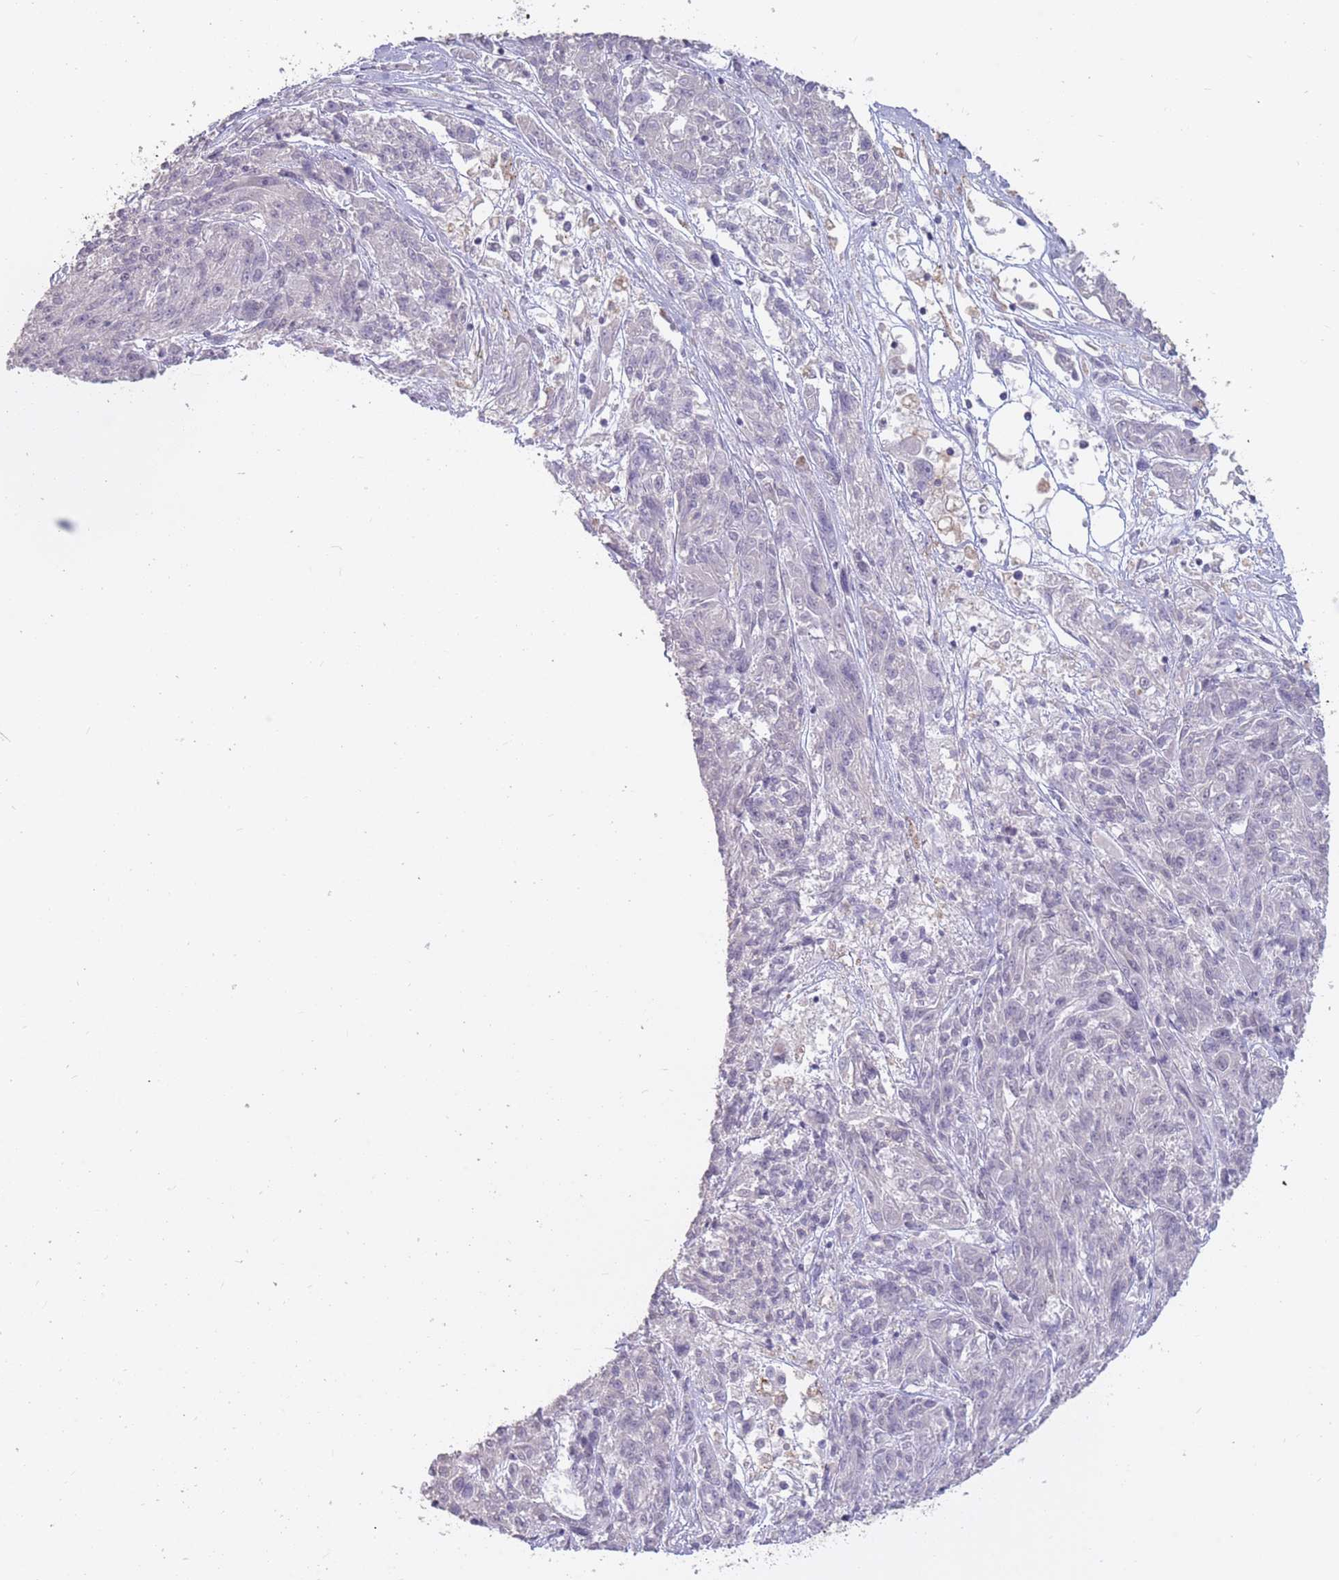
{"staining": {"intensity": "negative", "quantity": "none", "location": "none"}, "tissue": "melanoma", "cell_type": "Tumor cells", "image_type": "cancer", "snomed": [{"axis": "morphology", "description": "Malignant melanoma, NOS"}, {"axis": "topography", "description": "Skin"}], "caption": "Melanoma was stained to show a protein in brown. There is no significant expression in tumor cells.", "gene": "HNRNPUL1", "patient": {"sex": "male", "age": 53}}